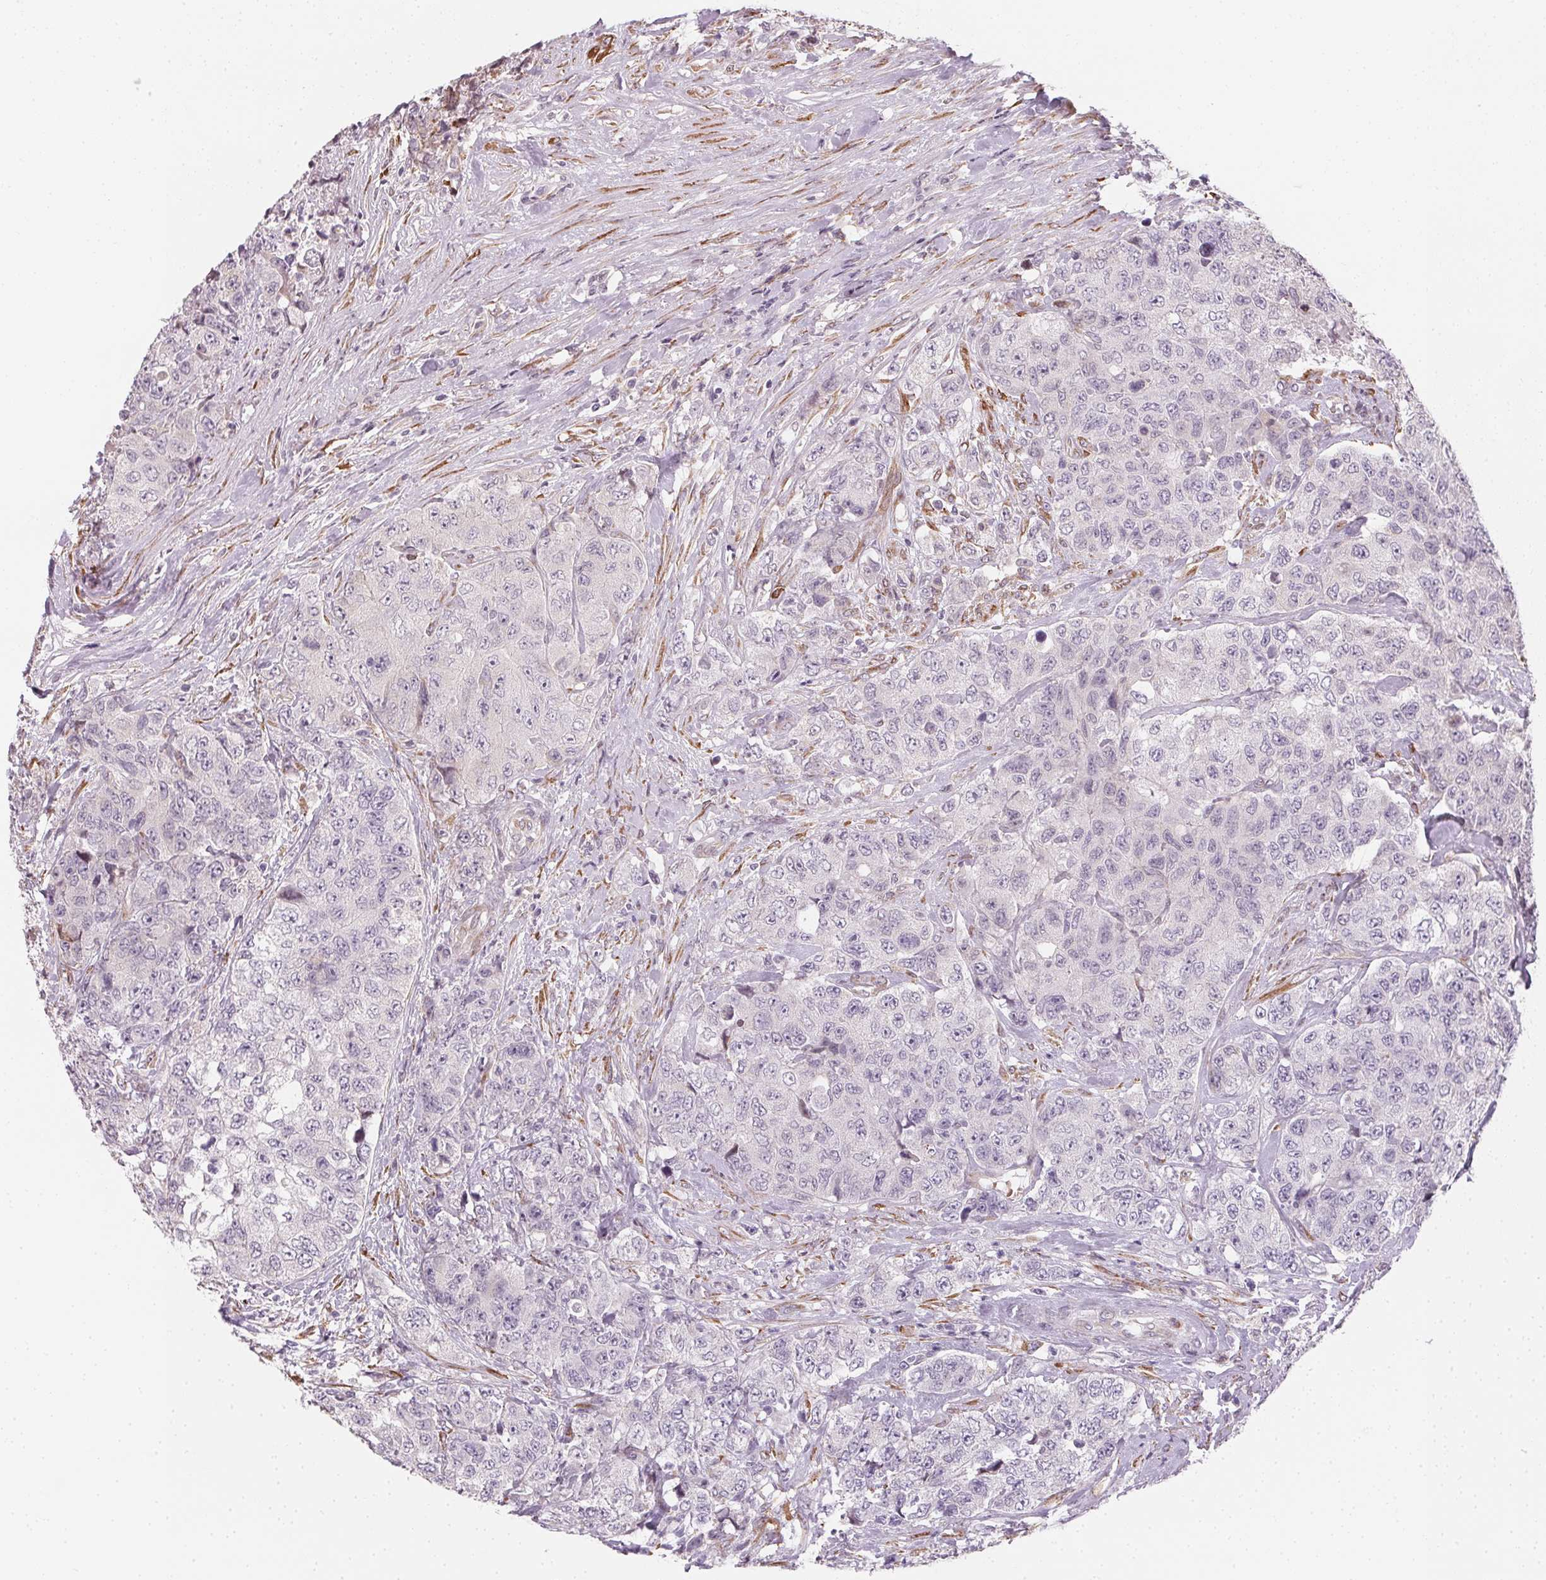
{"staining": {"intensity": "negative", "quantity": "none", "location": "none"}, "tissue": "urothelial cancer", "cell_type": "Tumor cells", "image_type": "cancer", "snomed": [{"axis": "morphology", "description": "Urothelial carcinoma, High grade"}, {"axis": "topography", "description": "Urinary bladder"}], "caption": "Human urothelial carcinoma (high-grade) stained for a protein using IHC displays no positivity in tumor cells.", "gene": "CCDC96", "patient": {"sex": "female", "age": 78}}